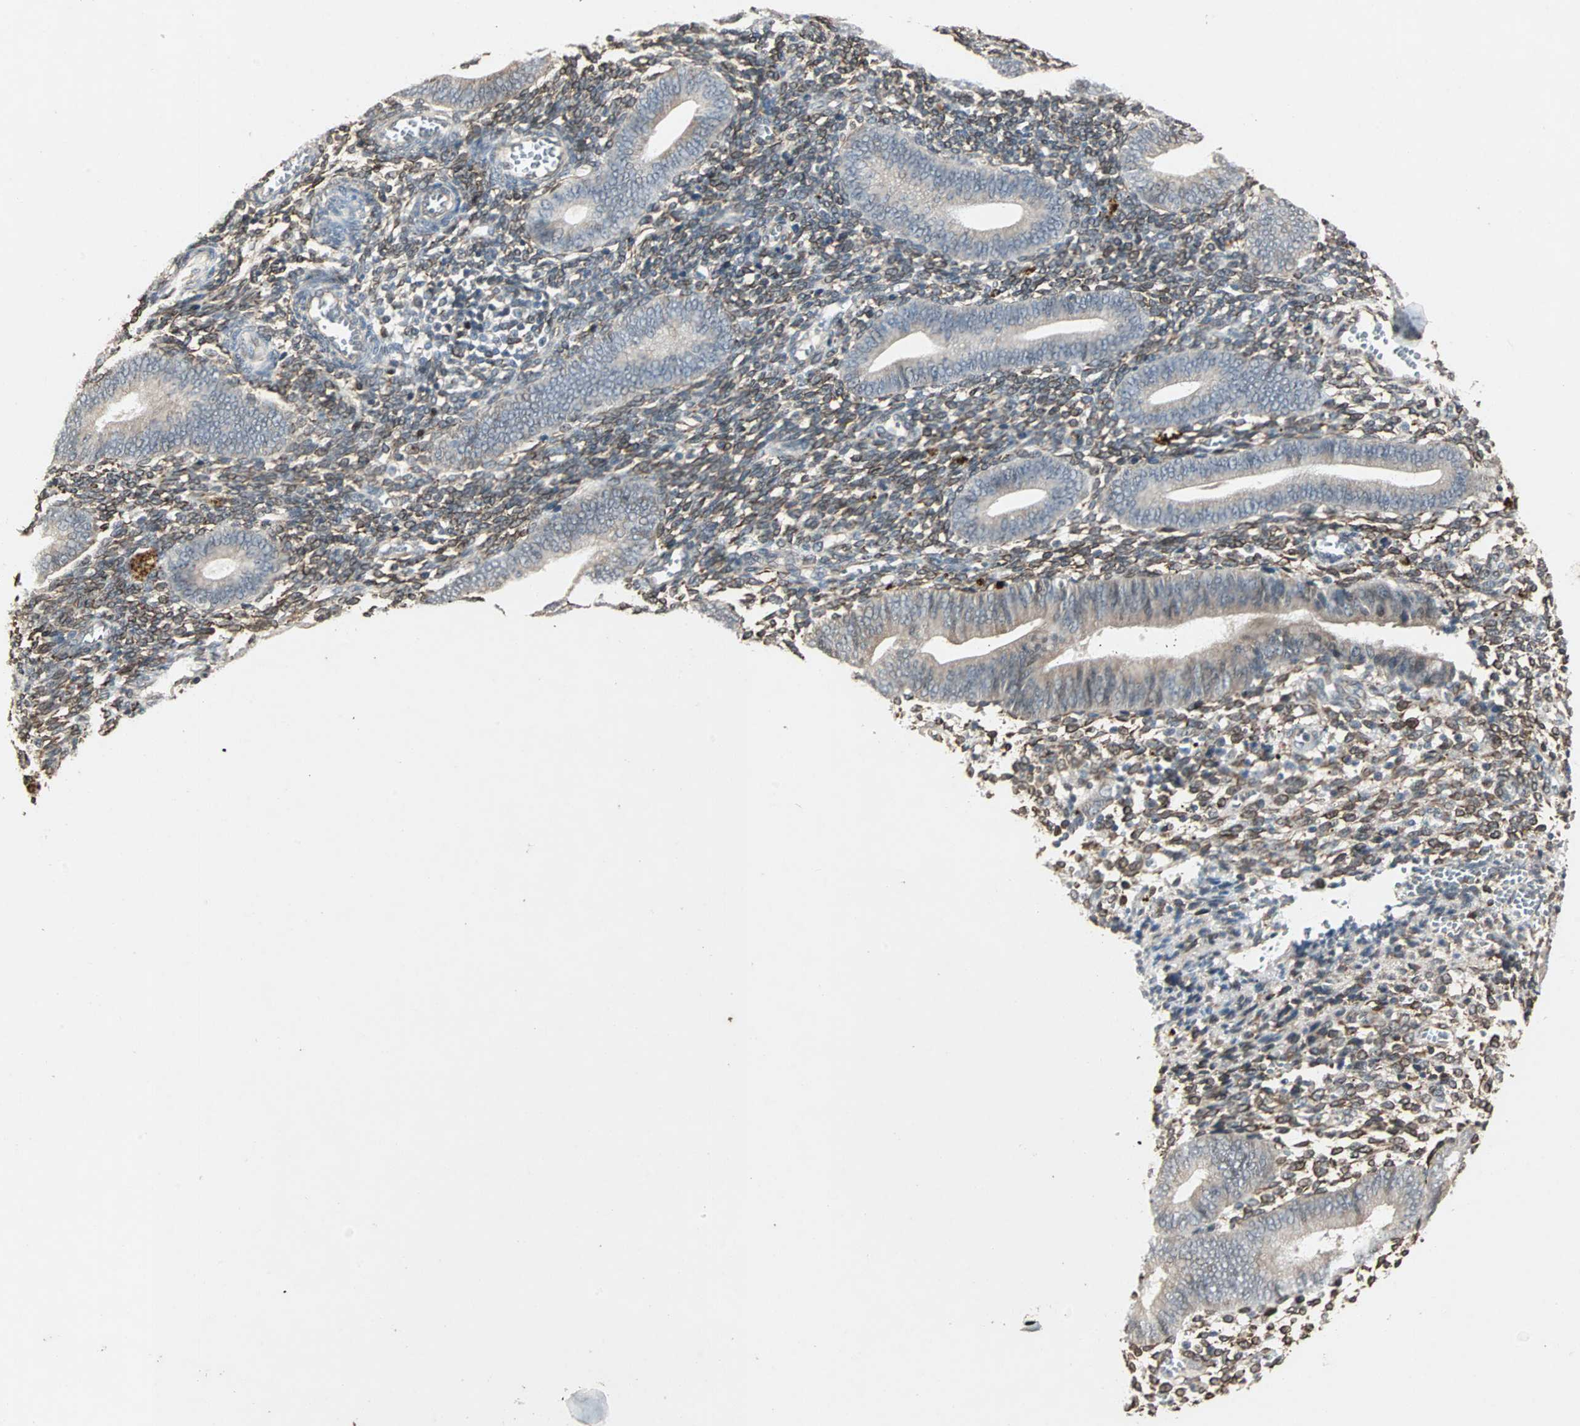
{"staining": {"intensity": "moderate", "quantity": ">75%", "location": "cytoplasmic/membranous"}, "tissue": "endometrium", "cell_type": "Cells in endometrial stroma", "image_type": "normal", "snomed": [{"axis": "morphology", "description": "Normal tissue, NOS"}, {"axis": "topography", "description": "Uterus"}, {"axis": "topography", "description": "Endometrium"}], "caption": "Immunohistochemical staining of unremarkable human endometrium displays >75% levels of moderate cytoplasmic/membranous protein staining in about >75% of cells in endometrial stroma. The protein is stained brown, and the nuclei are stained in blue (DAB (3,3'-diaminobenzidine) IHC with brightfield microscopy, high magnification).", "gene": "TRPV4", "patient": {"sex": "female", "age": 33}}